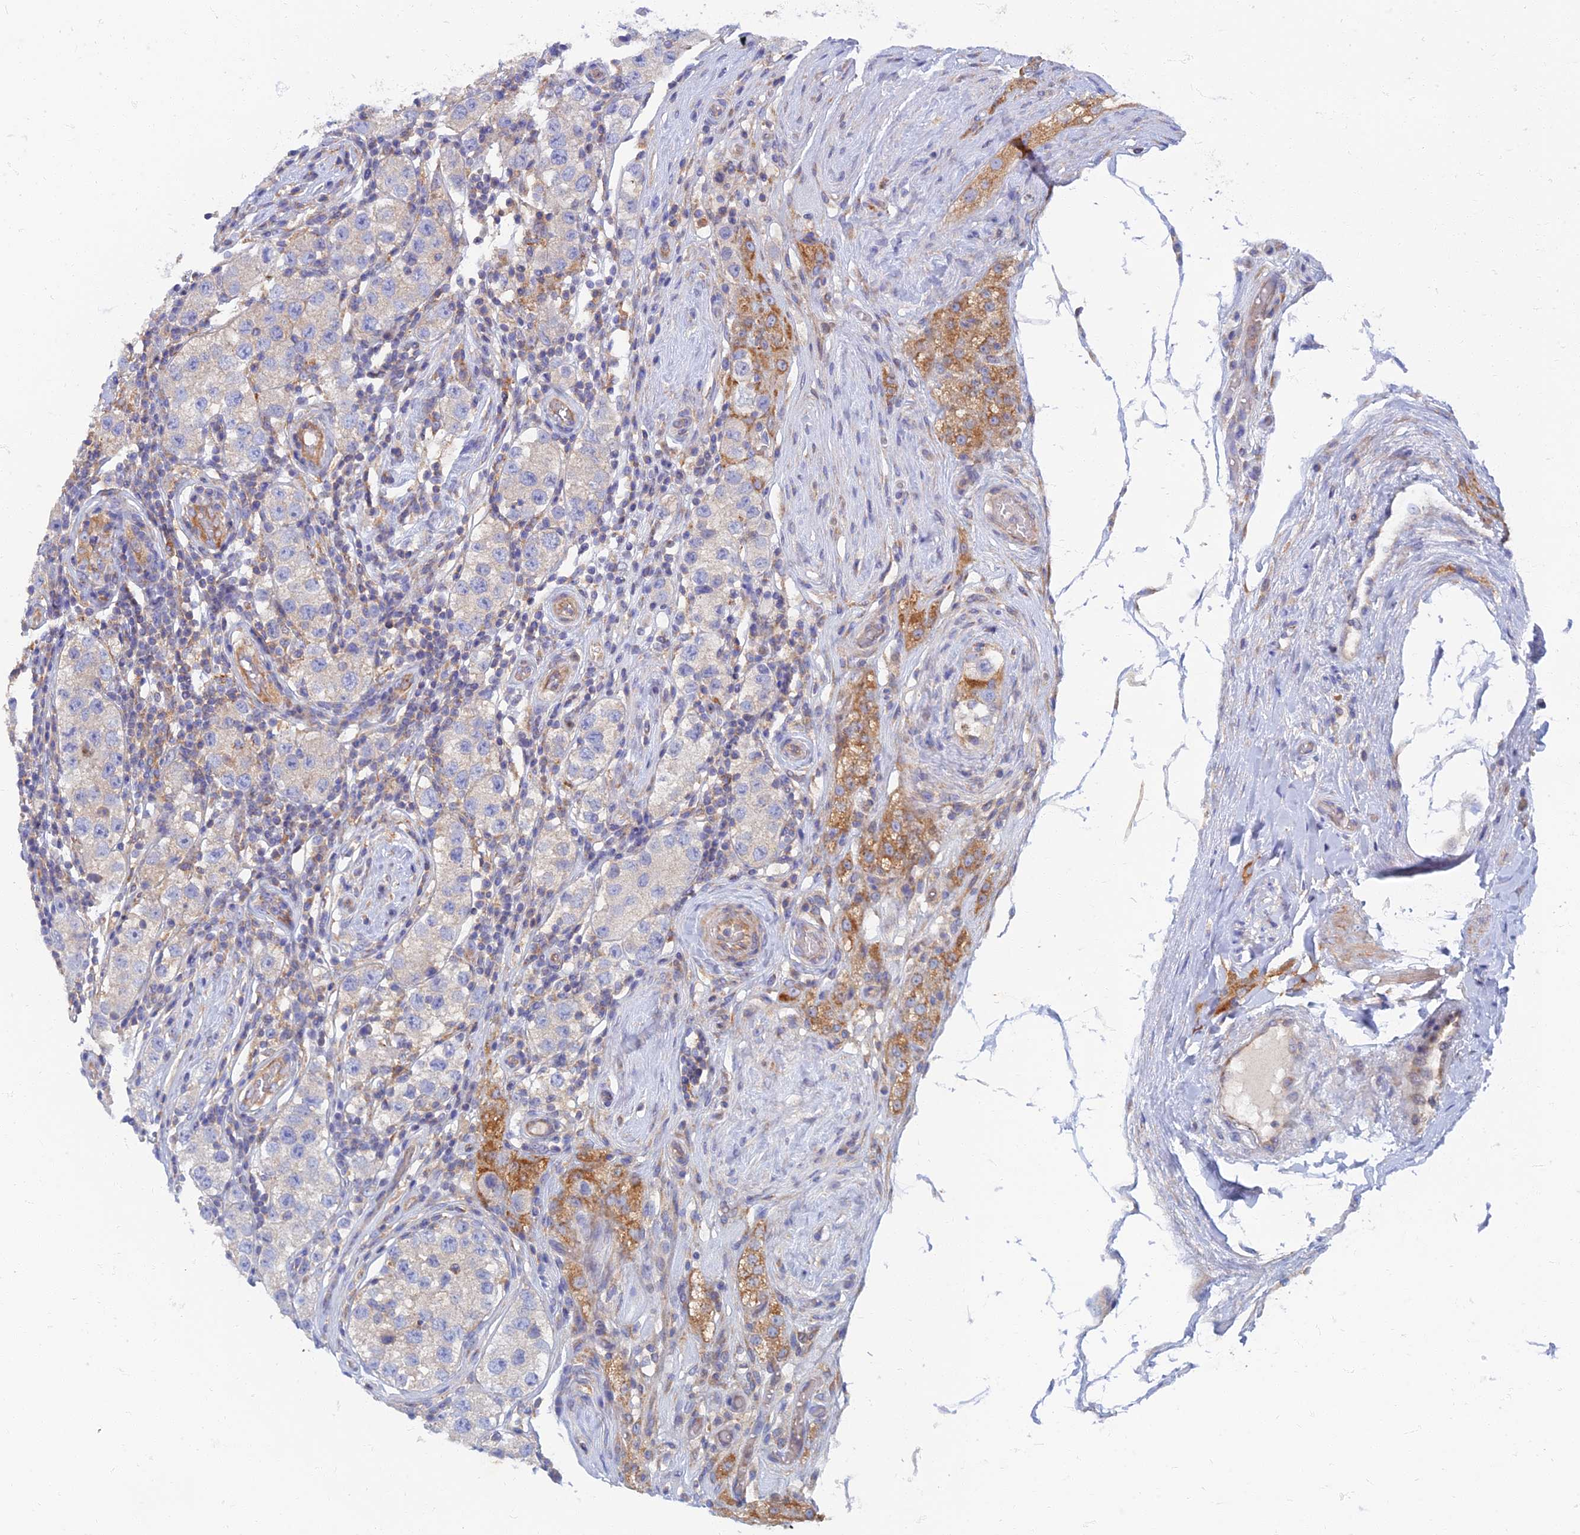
{"staining": {"intensity": "negative", "quantity": "none", "location": "none"}, "tissue": "testis cancer", "cell_type": "Tumor cells", "image_type": "cancer", "snomed": [{"axis": "morphology", "description": "Seminoma, NOS"}, {"axis": "topography", "description": "Testis"}], "caption": "IHC micrograph of human testis cancer (seminoma) stained for a protein (brown), which exhibits no positivity in tumor cells. Nuclei are stained in blue.", "gene": "TMEM44", "patient": {"sex": "male", "age": 34}}